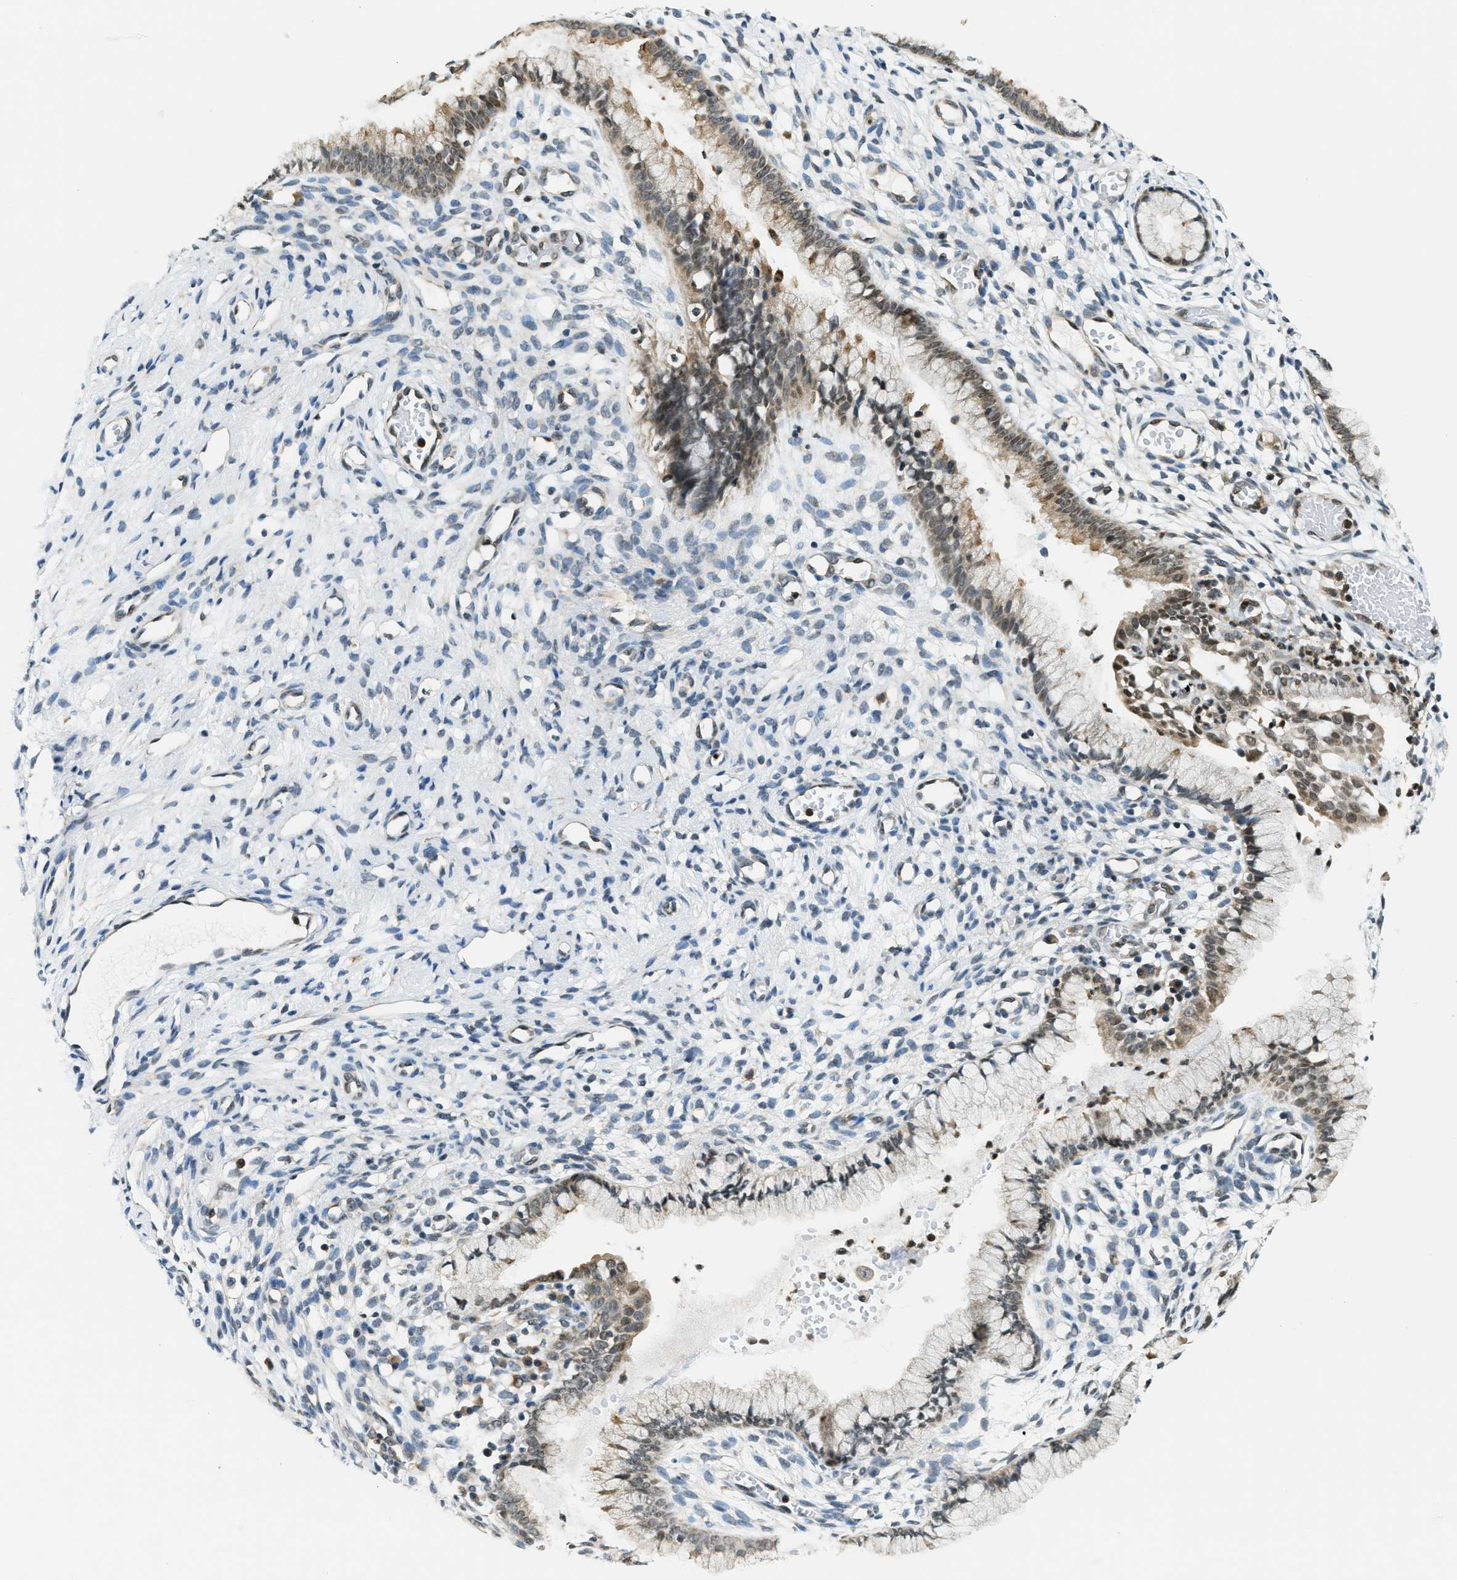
{"staining": {"intensity": "moderate", "quantity": "25%-75%", "location": "cytoplasmic/membranous,nuclear"}, "tissue": "cervix", "cell_type": "Glandular cells", "image_type": "normal", "snomed": [{"axis": "morphology", "description": "Normal tissue, NOS"}, {"axis": "topography", "description": "Cervix"}], "caption": "Brown immunohistochemical staining in unremarkable human cervix demonstrates moderate cytoplasmic/membranous,nuclear staining in about 25%-75% of glandular cells.", "gene": "RAB11FIP1", "patient": {"sex": "female", "age": 65}}